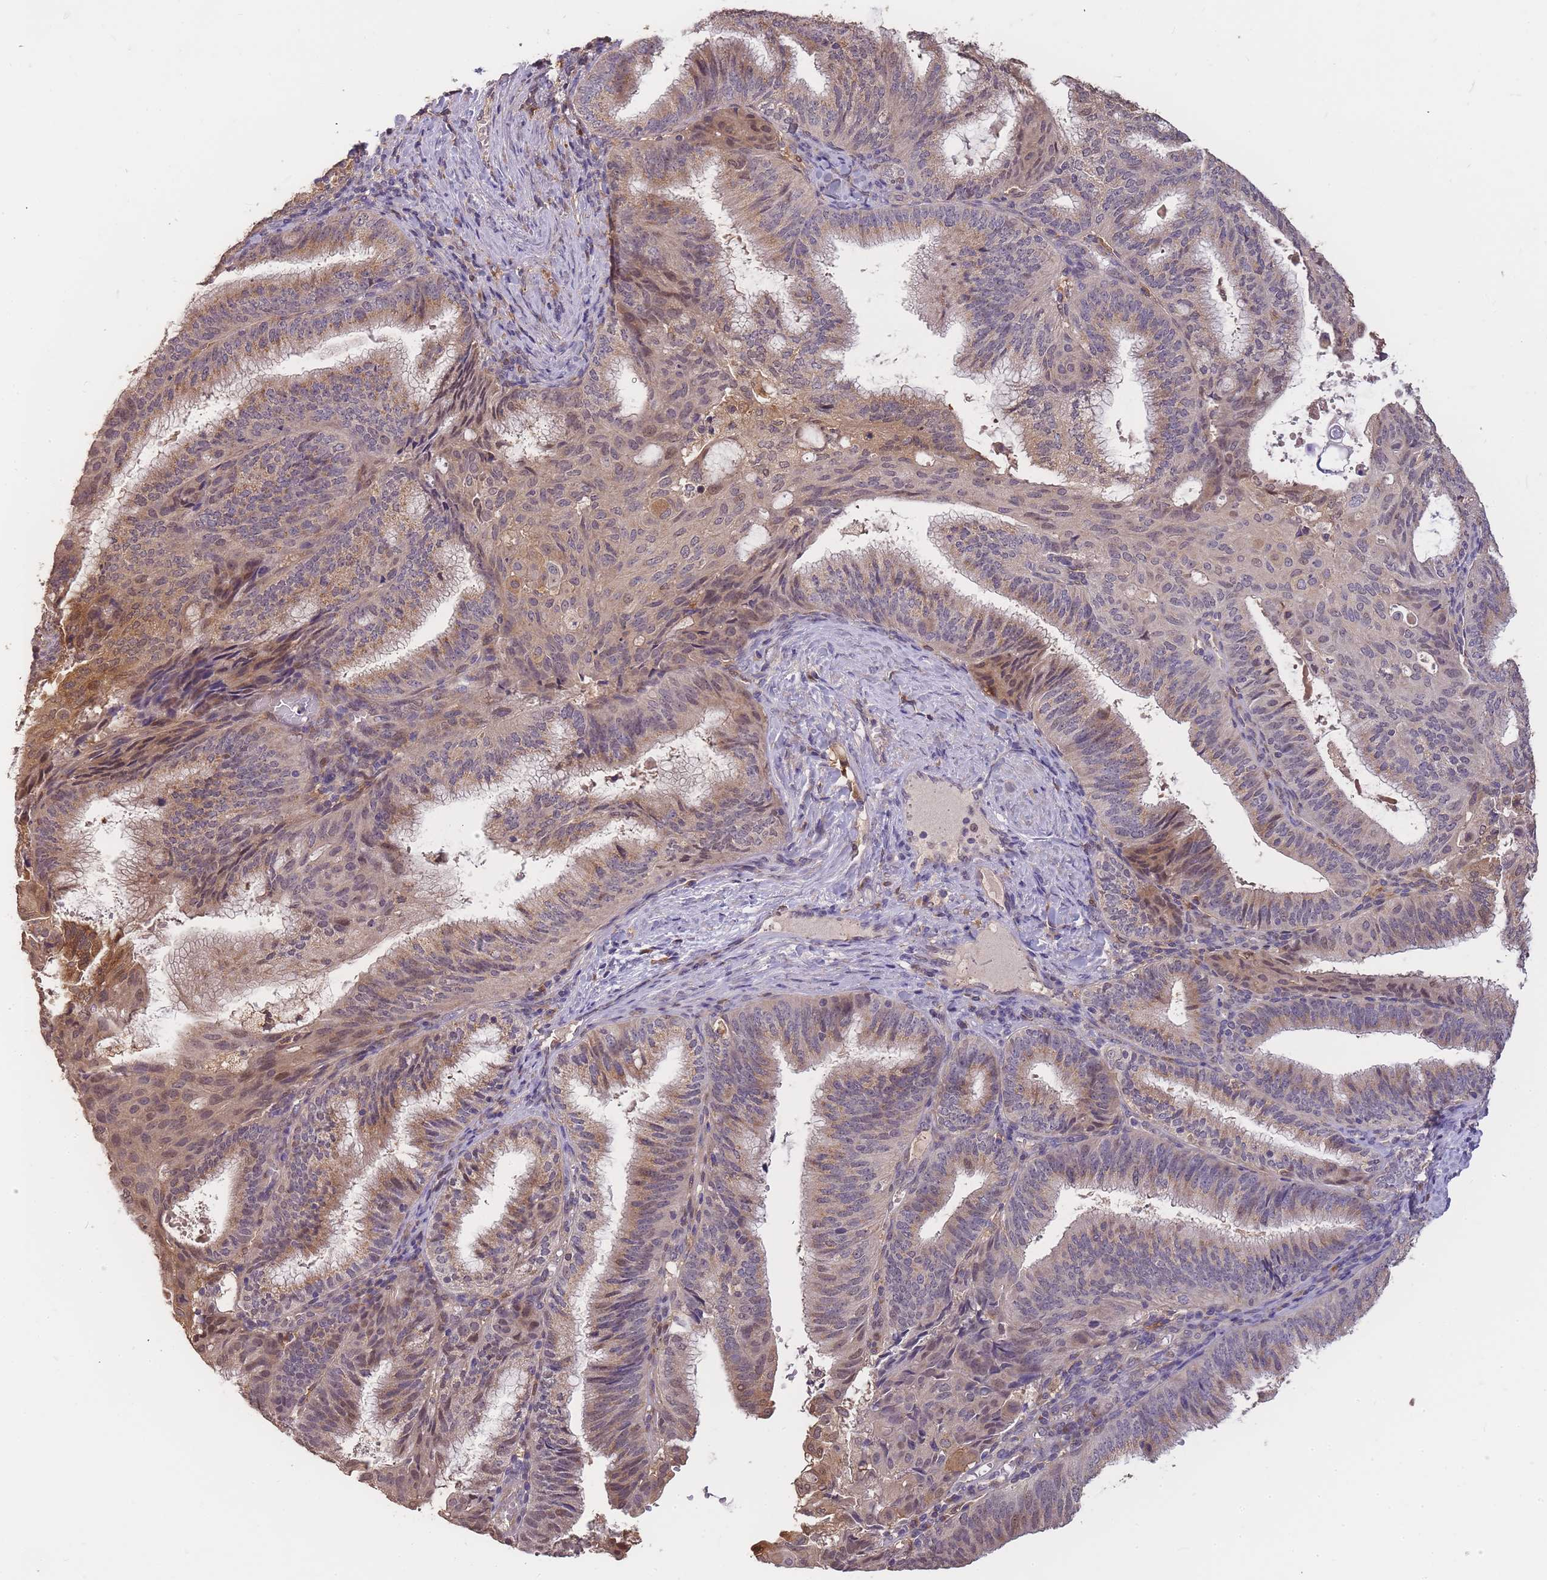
{"staining": {"intensity": "weak", "quantity": "25%-75%", "location": "cytoplasmic/membranous,nuclear"}, "tissue": "endometrial cancer", "cell_type": "Tumor cells", "image_type": "cancer", "snomed": [{"axis": "morphology", "description": "Adenocarcinoma, NOS"}, {"axis": "topography", "description": "Endometrium"}], "caption": "Immunohistochemical staining of human endometrial adenocarcinoma displays low levels of weak cytoplasmic/membranous and nuclear protein staining in approximately 25%-75% of tumor cells. (Brightfield microscopy of DAB IHC at high magnification).", "gene": "CDKN2AIPNL", "patient": {"sex": "female", "age": 49}}